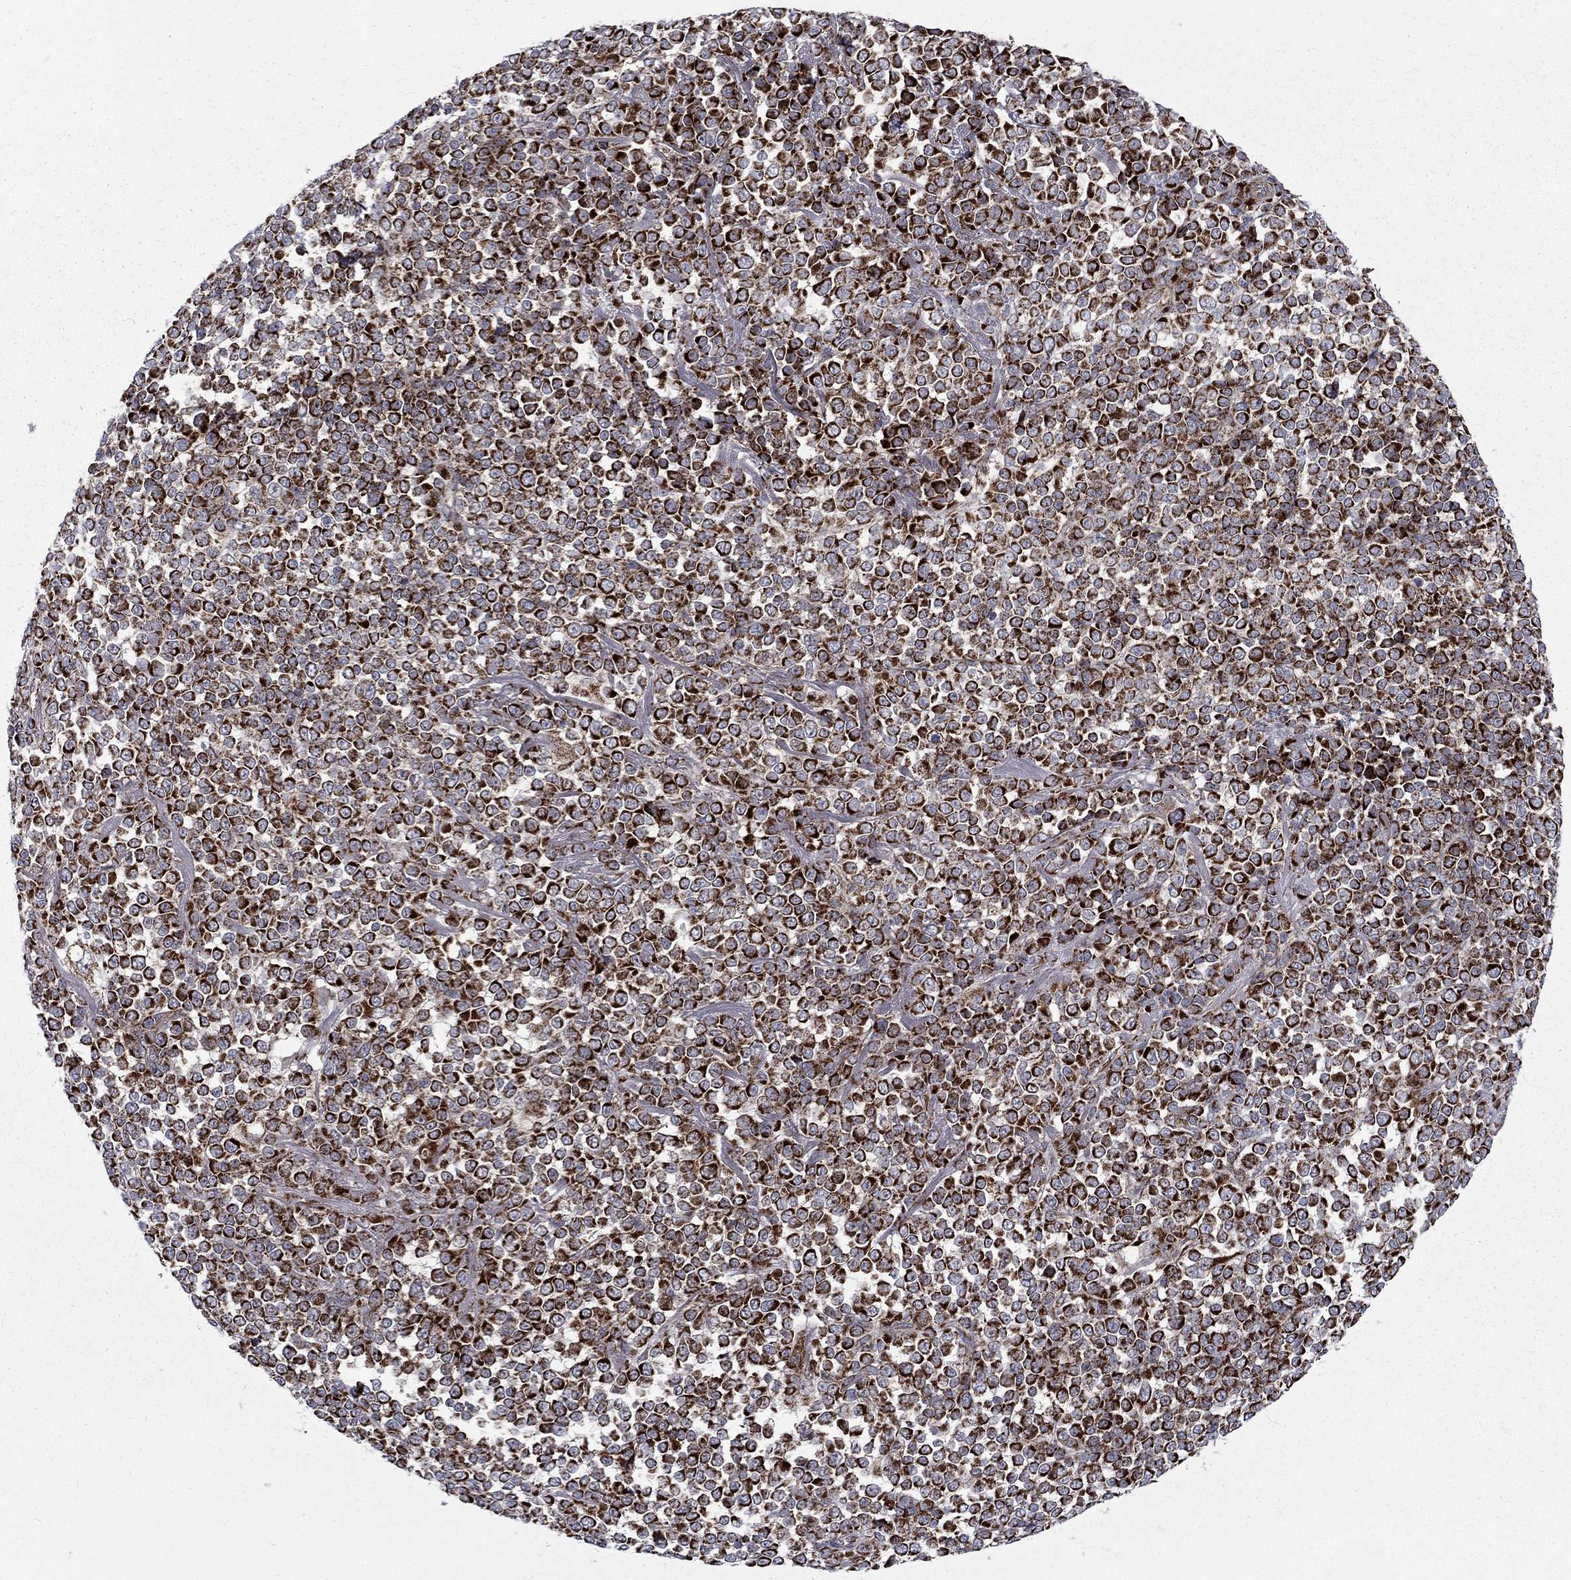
{"staining": {"intensity": "strong", "quantity": ">75%", "location": "cytoplasmic/membranous"}, "tissue": "melanoma", "cell_type": "Tumor cells", "image_type": "cancer", "snomed": [{"axis": "morphology", "description": "Malignant melanoma, NOS"}, {"axis": "topography", "description": "Skin"}], "caption": "Immunohistochemistry (IHC) staining of melanoma, which shows high levels of strong cytoplasmic/membranous positivity in about >75% of tumor cells indicating strong cytoplasmic/membranous protein positivity. The staining was performed using DAB (3,3'-diaminobenzidine) (brown) for protein detection and nuclei were counterstained in hematoxylin (blue).", "gene": "ALDH1B1", "patient": {"sex": "female", "age": 95}}